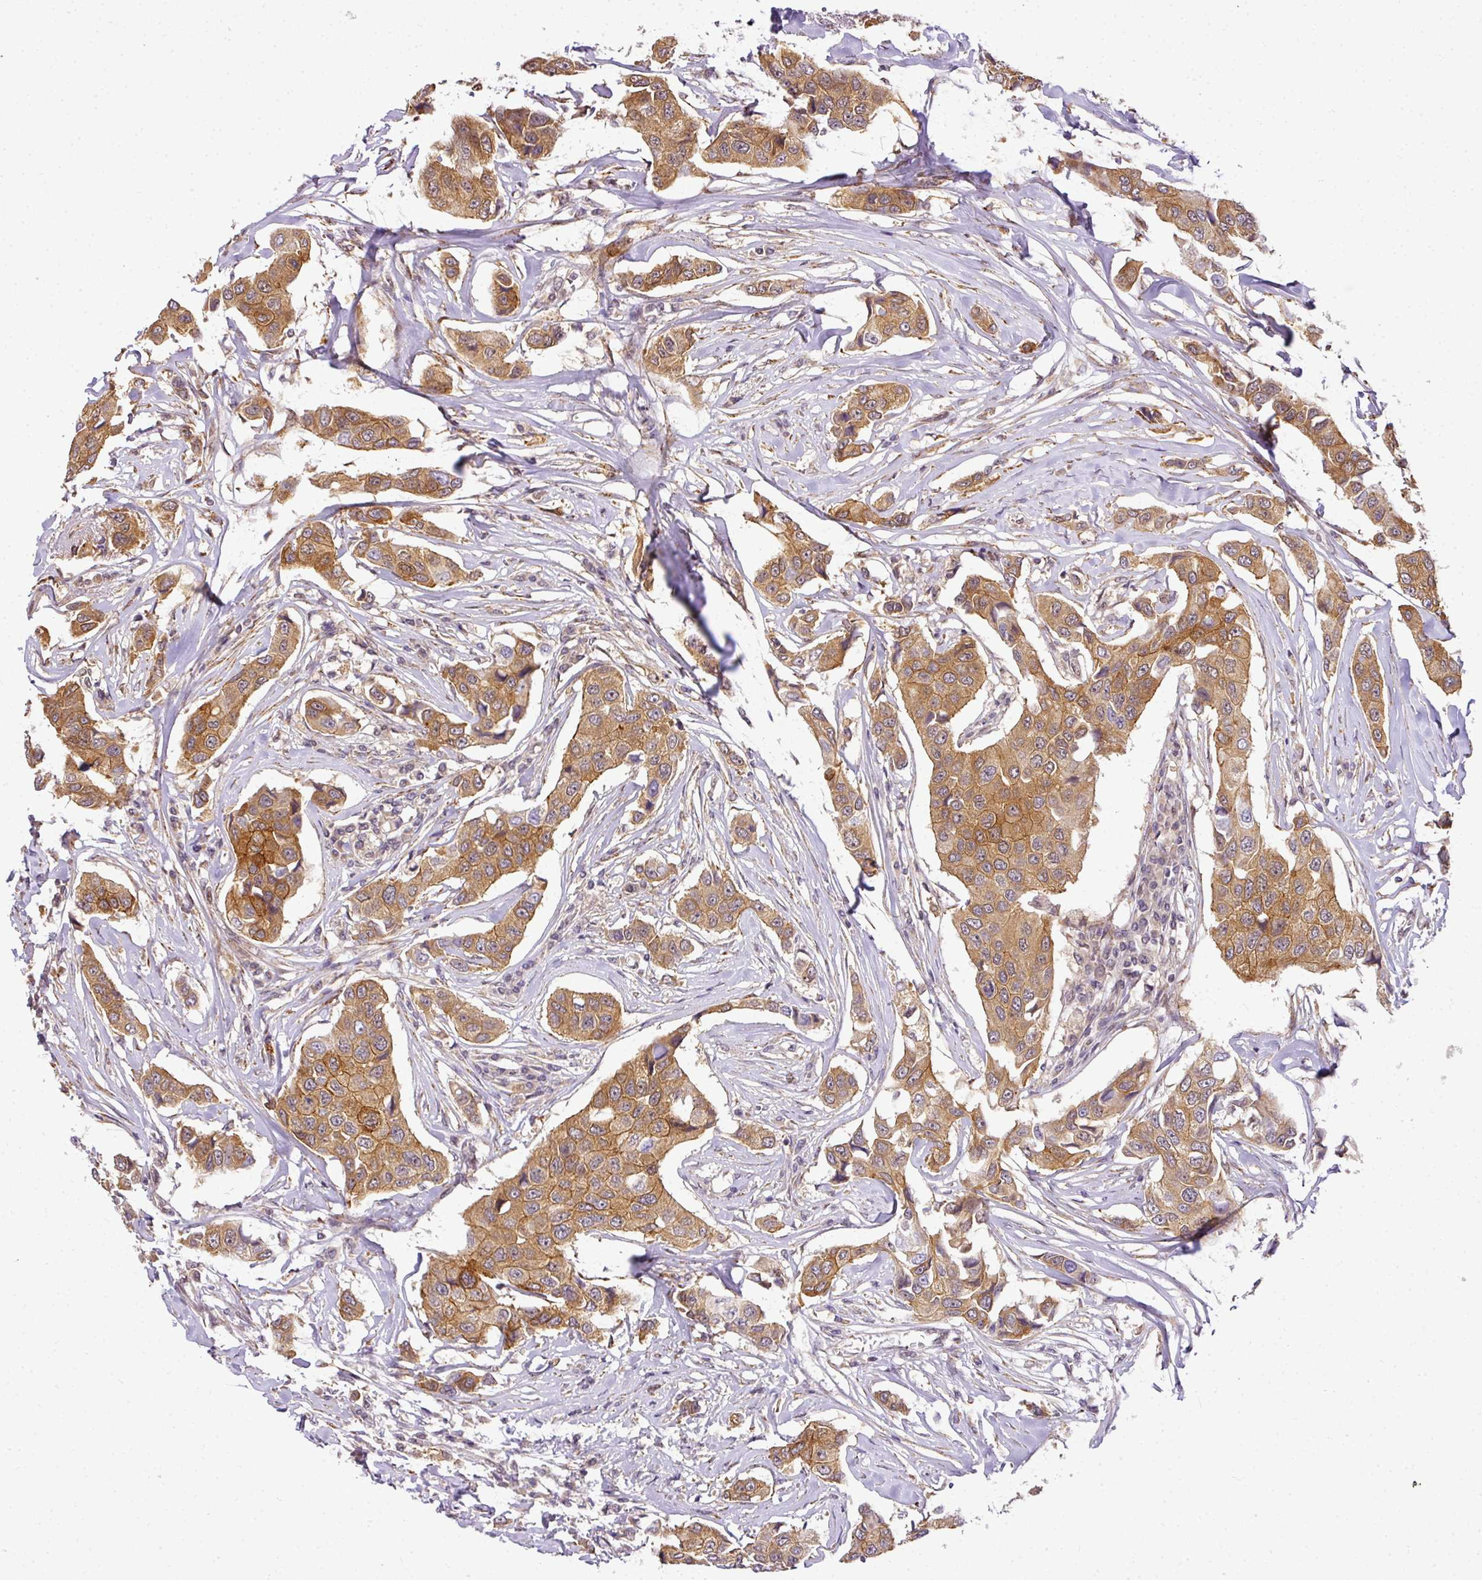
{"staining": {"intensity": "strong", "quantity": ">75%", "location": "cytoplasmic/membranous"}, "tissue": "breast cancer", "cell_type": "Tumor cells", "image_type": "cancer", "snomed": [{"axis": "morphology", "description": "Duct carcinoma"}, {"axis": "topography", "description": "Breast"}], "caption": "This histopathology image displays immunohistochemistry staining of human breast cancer, with high strong cytoplasmic/membranous positivity in about >75% of tumor cells.", "gene": "C1orf226", "patient": {"sex": "female", "age": 80}}